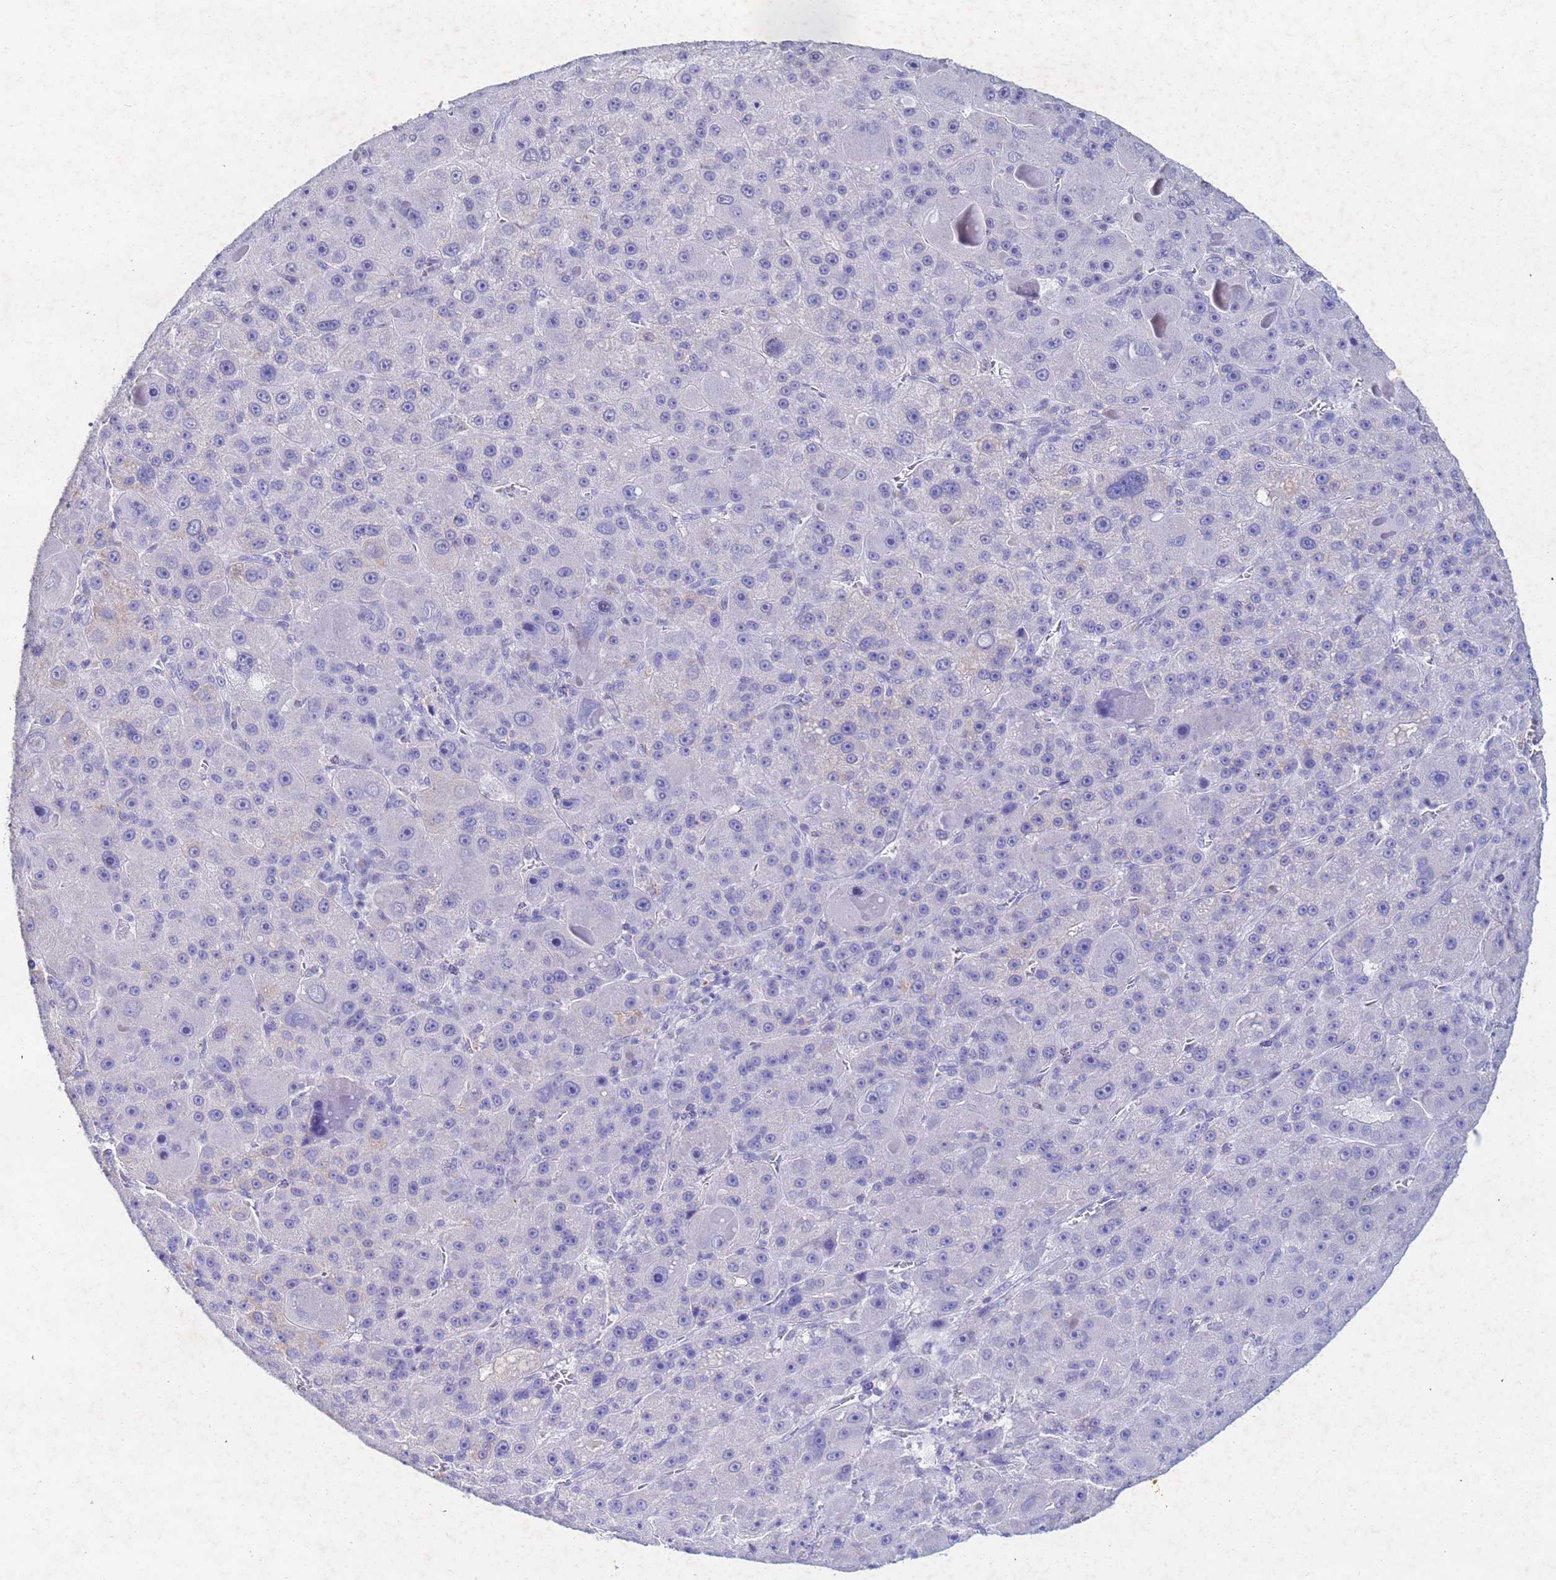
{"staining": {"intensity": "negative", "quantity": "none", "location": "none"}, "tissue": "liver cancer", "cell_type": "Tumor cells", "image_type": "cancer", "snomed": [{"axis": "morphology", "description": "Carcinoma, Hepatocellular, NOS"}, {"axis": "topography", "description": "Liver"}], "caption": "This is an immunohistochemistry histopathology image of human liver hepatocellular carcinoma. There is no staining in tumor cells.", "gene": "CSTB", "patient": {"sex": "male", "age": 76}}